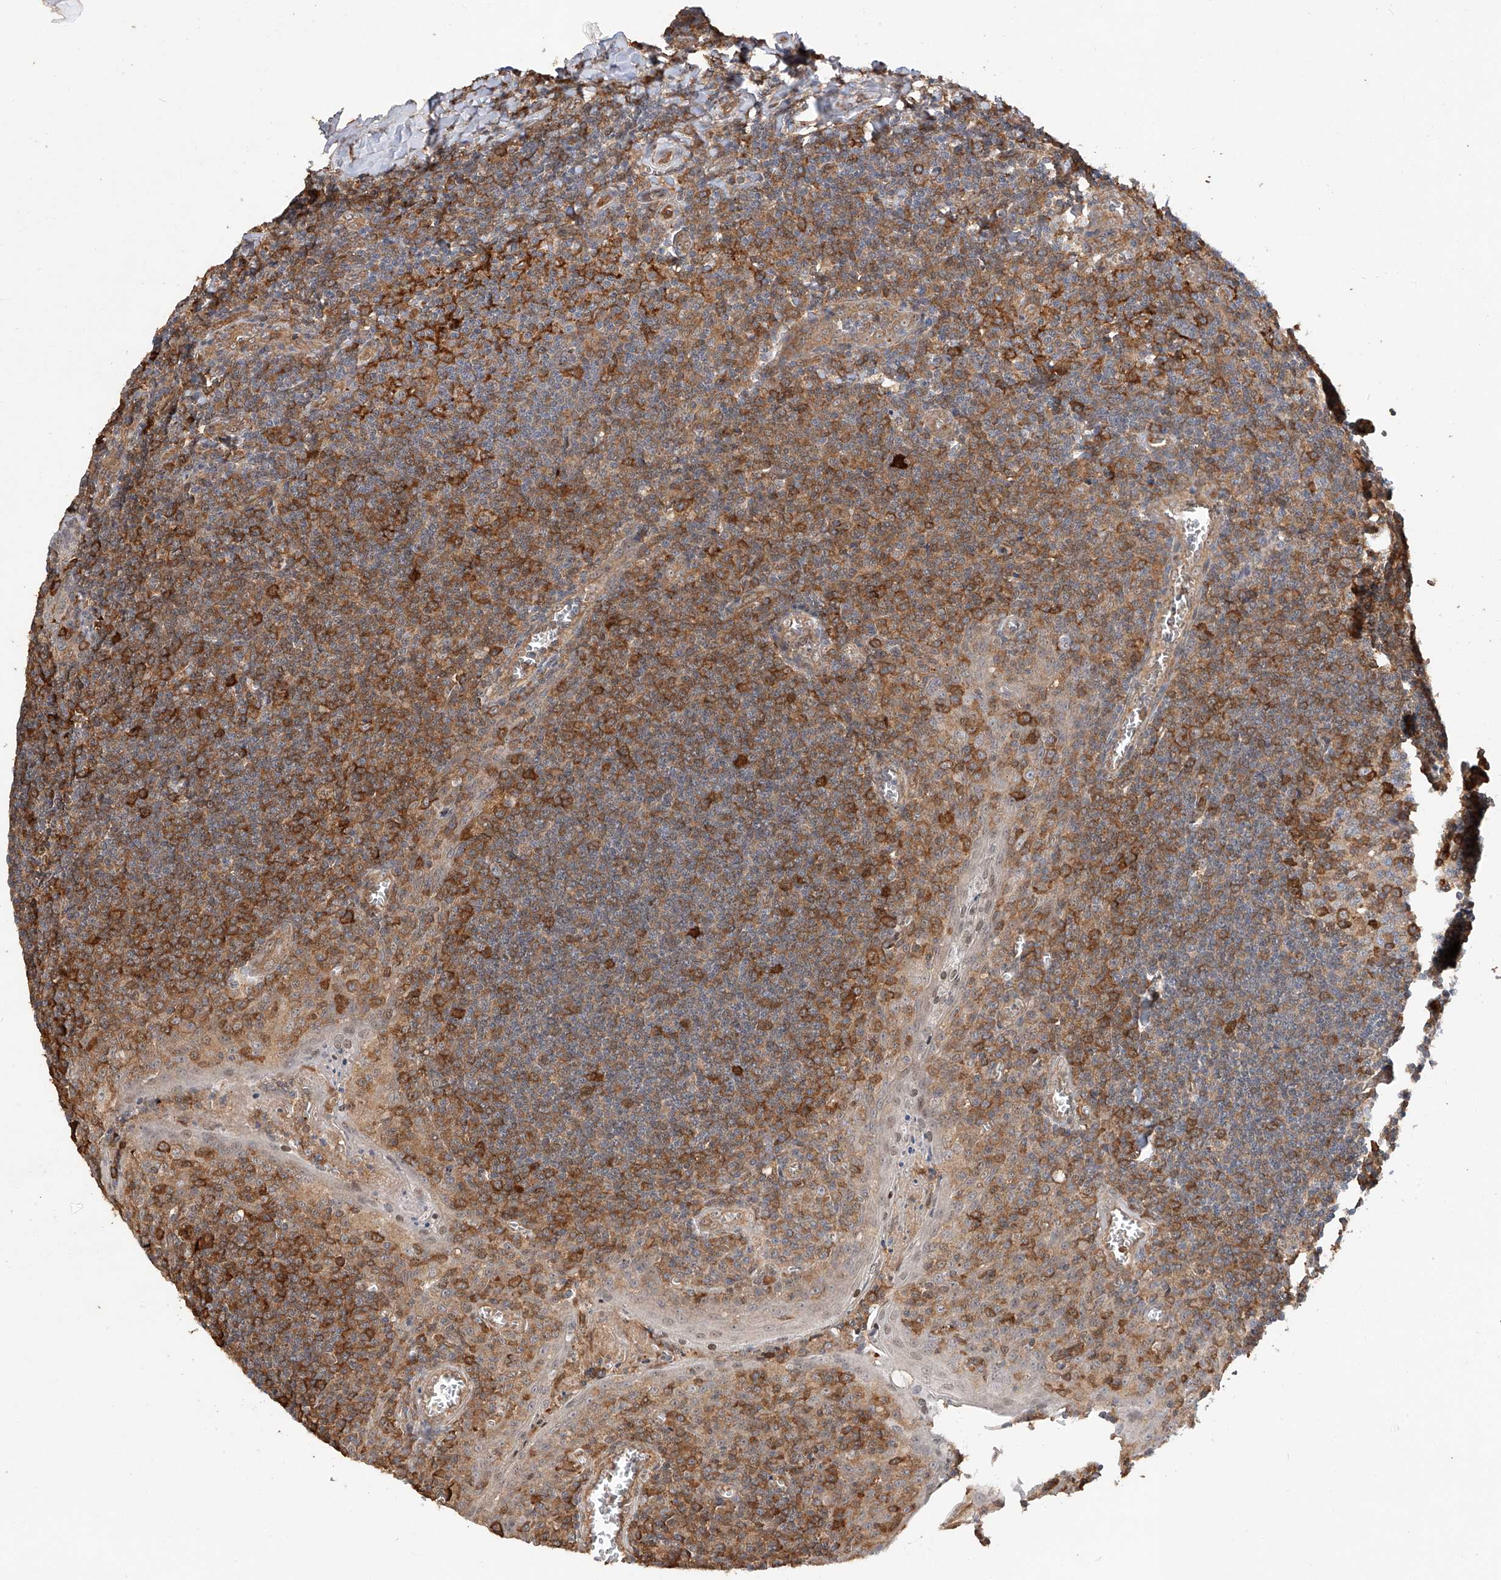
{"staining": {"intensity": "strong", "quantity": "<25%", "location": "cytoplasmic/membranous"}, "tissue": "tonsil", "cell_type": "Germinal center cells", "image_type": "normal", "snomed": [{"axis": "morphology", "description": "Normal tissue, NOS"}, {"axis": "topography", "description": "Tonsil"}], "caption": "Protein staining demonstrates strong cytoplasmic/membranous staining in approximately <25% of germinal center cells in benign tonsil. The staining is performed using DAB brown chromogen to label protein expression. The nuclei are counter-stained blue using hematoxylin.", "gene": "RILPL2", "patient": {"sex": "male", "age": 27}}